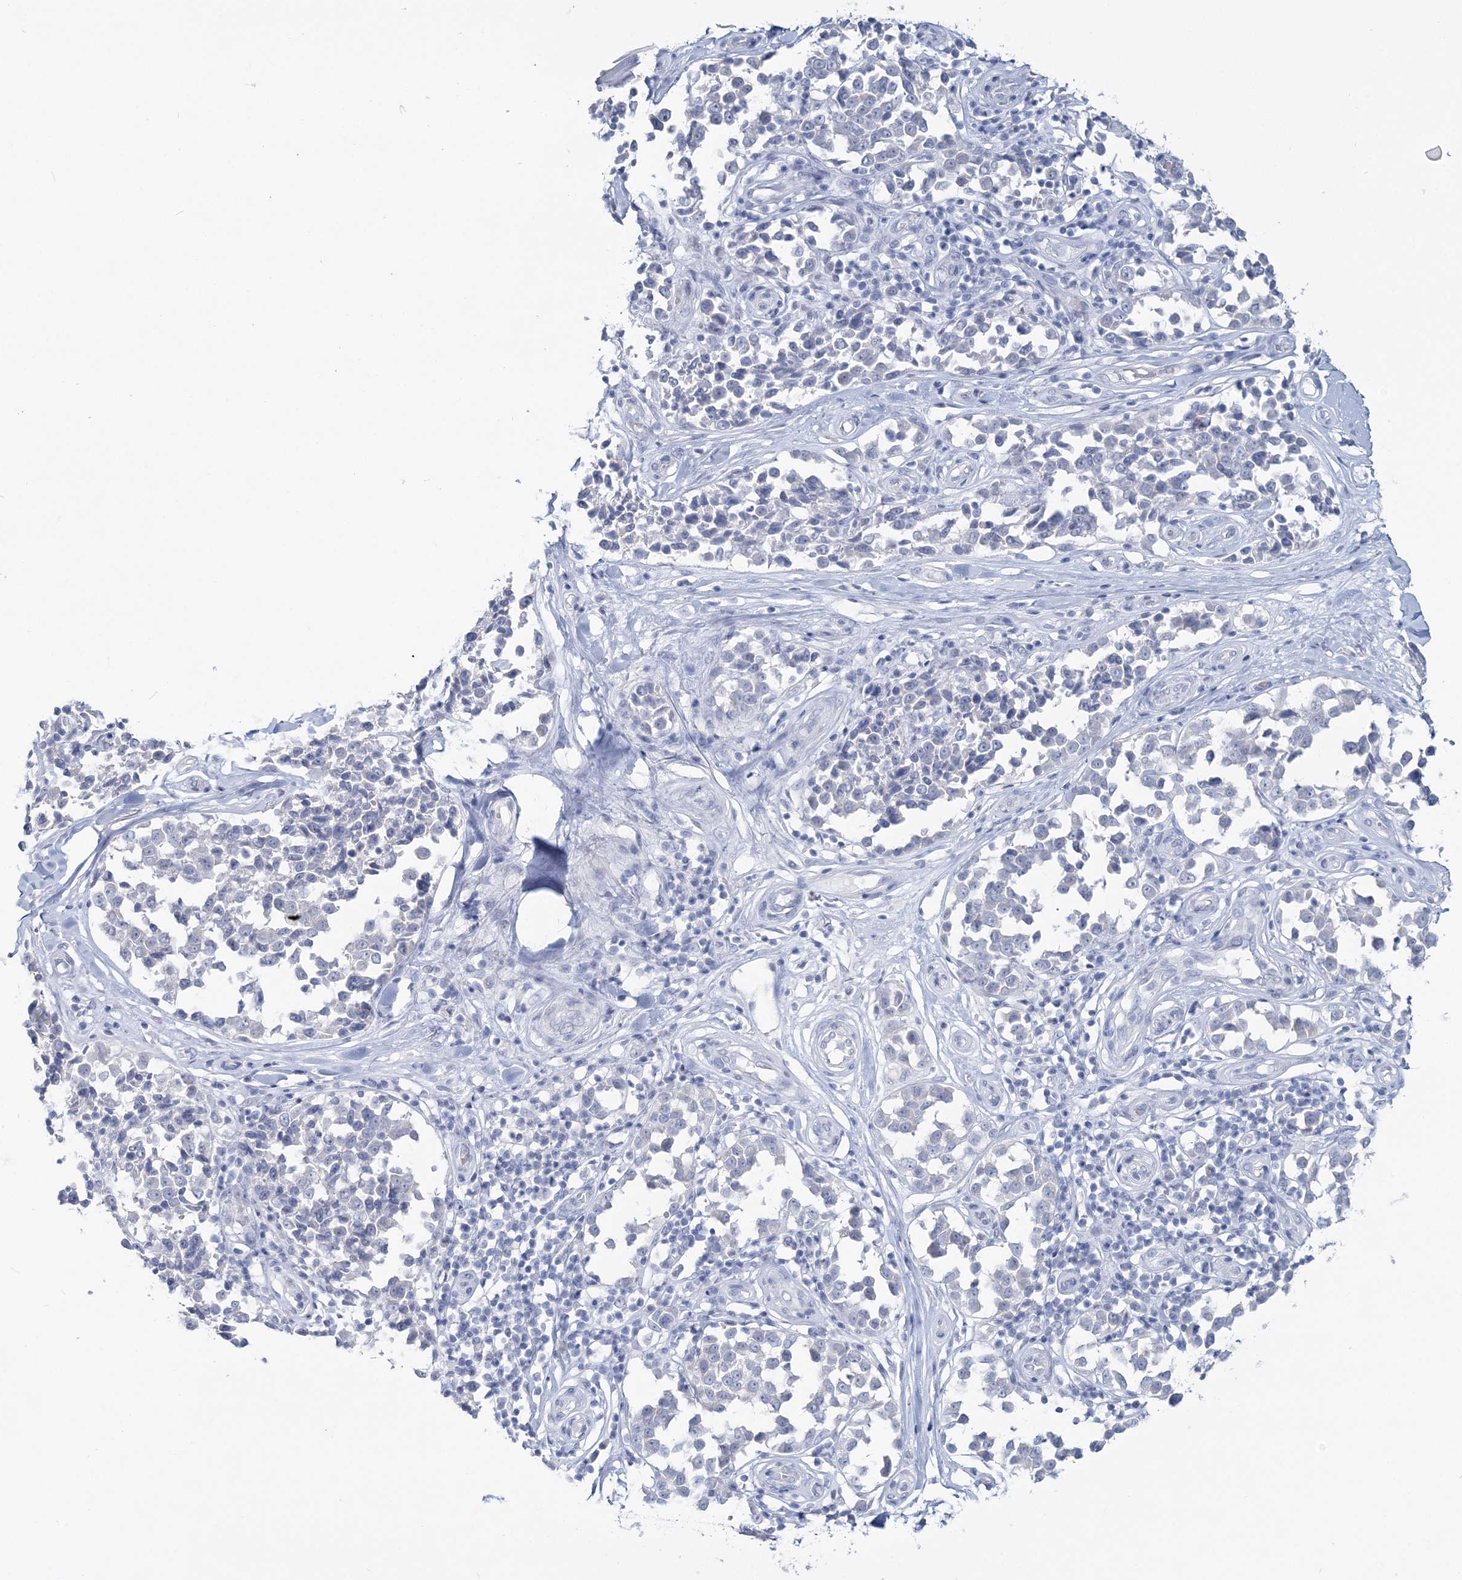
{"staining": {"intensity": "negative", "quantity": "none", "location": "none"}, "tissue": "melanoma", "cell_type": "Tumor cells", "image_type": "cancer", "snomed": [{"axis": "morphology", "description": "Malignant melanoma, NOS"}, {"axis": "topography", "description": "Skin"}], "caption": "Immunohistochemistry (IHC) of malignant melanoma shows no positivity in tumor cells. (Stains: DAB (3,3'-diaminobenzidine) IHC with hematoxylin counter stain, Microscopy: brightfield microscopy at high magnification).", "gene": "CYP3A4", "patient": {"sex": "female", "age": 64}}